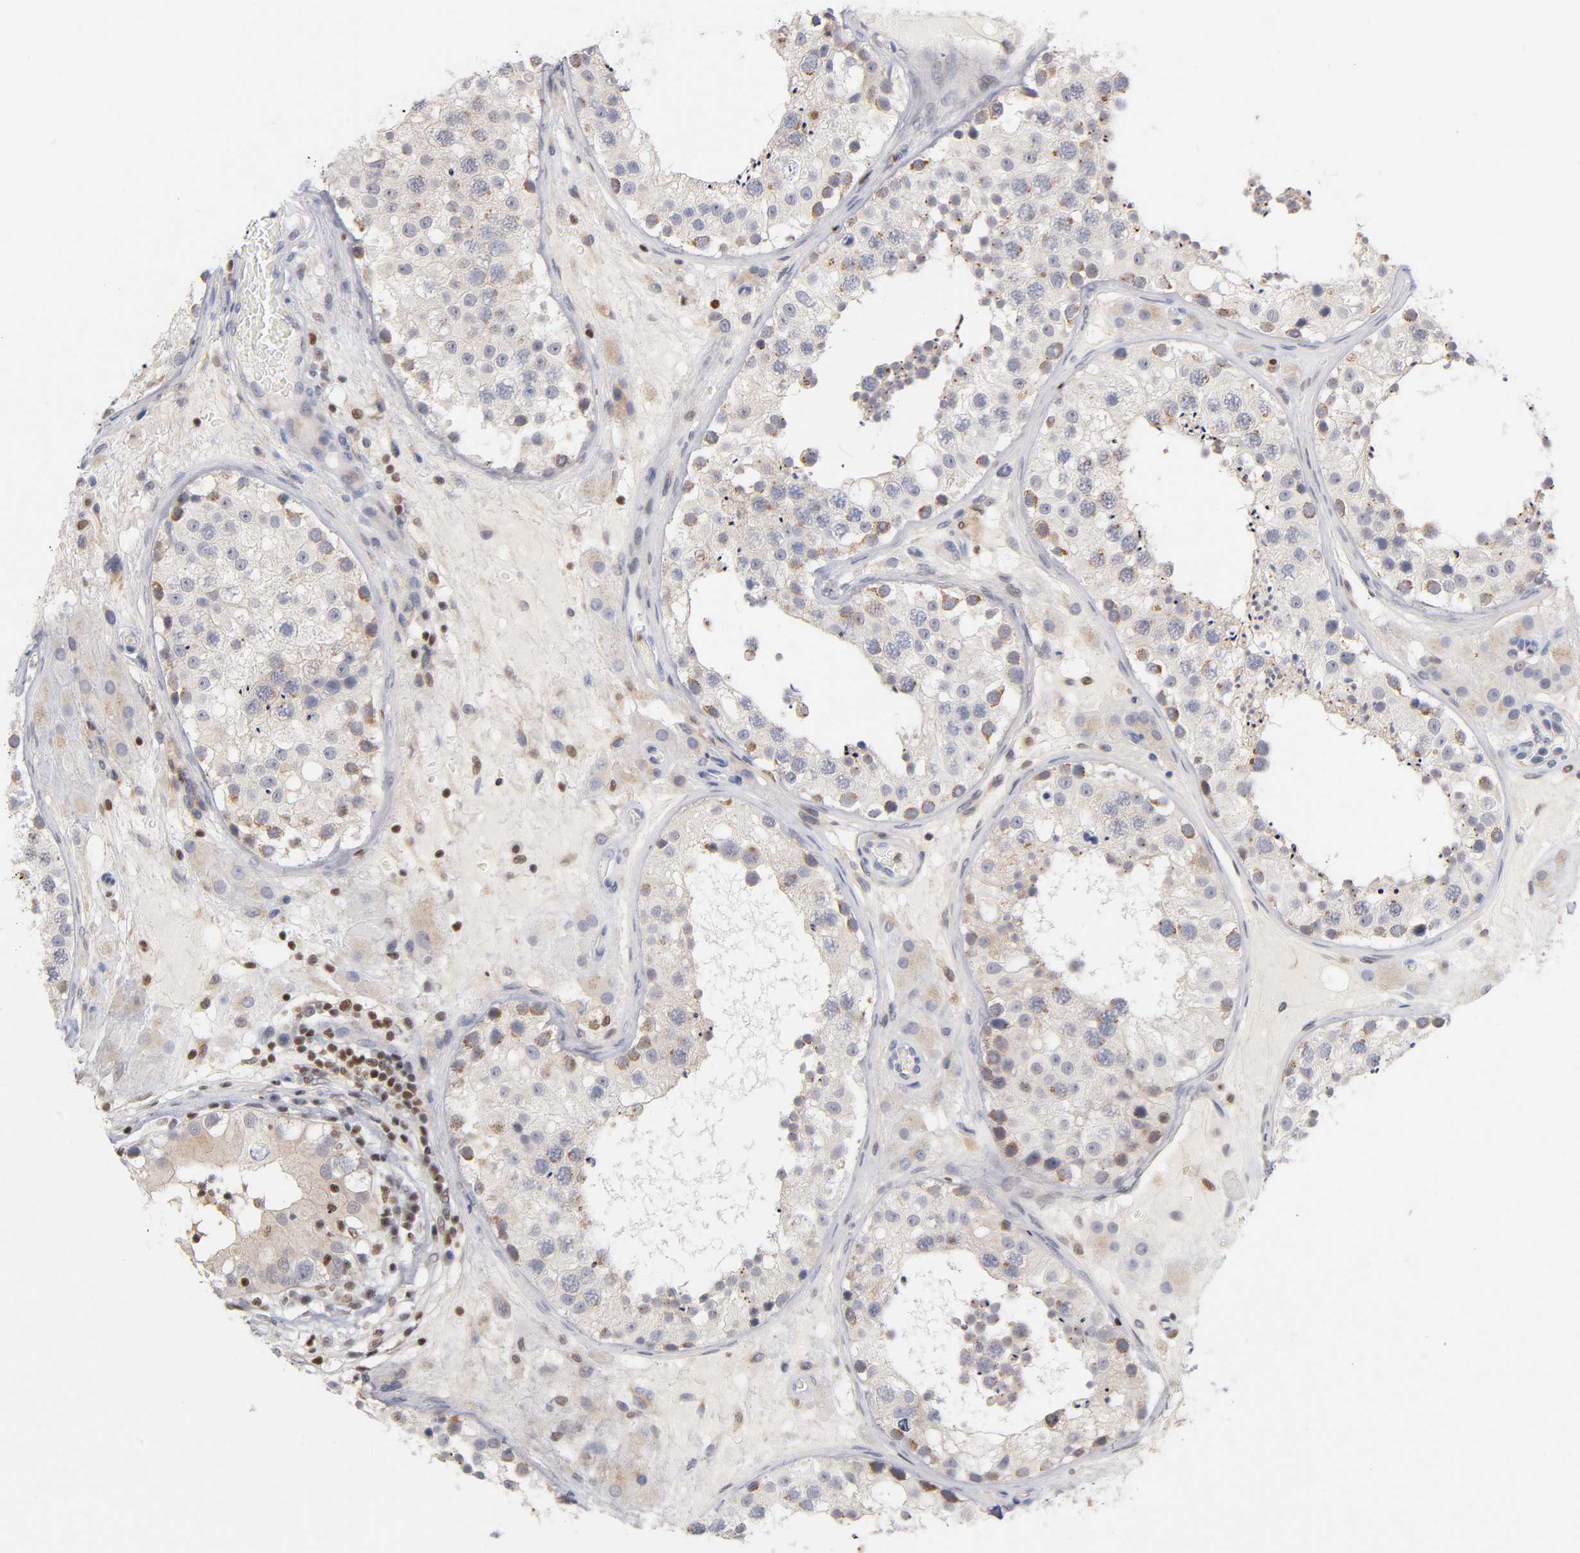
{"staining": {"intensity": "weak", "quantity": "25%-75%", "location": "cytoplasmic/membranous"}, "tissue": "testis", "cell_type": "Cells in seminiferous ducts", "image_type": "normal", "snomed": [{"axis": "morphology", "description": "Normal tissue, NOS"}, {"axis": "topography", "description": "Testis"}], "caption": "Testis was stained to show a protein in brown. There is low levels of weak cytoplasmic/membranous expression in about 25%-75% of cells in seminiferous ducts. The staining was performed using DAB (3,3'-diaminobenzidine) to visualize the protein expression in brown, while the nuclei were stained in blue with hematoxylin (Magnification: 20x).", "gene": "RUNX1", "patient": {"sex": "male", "age": 26}}